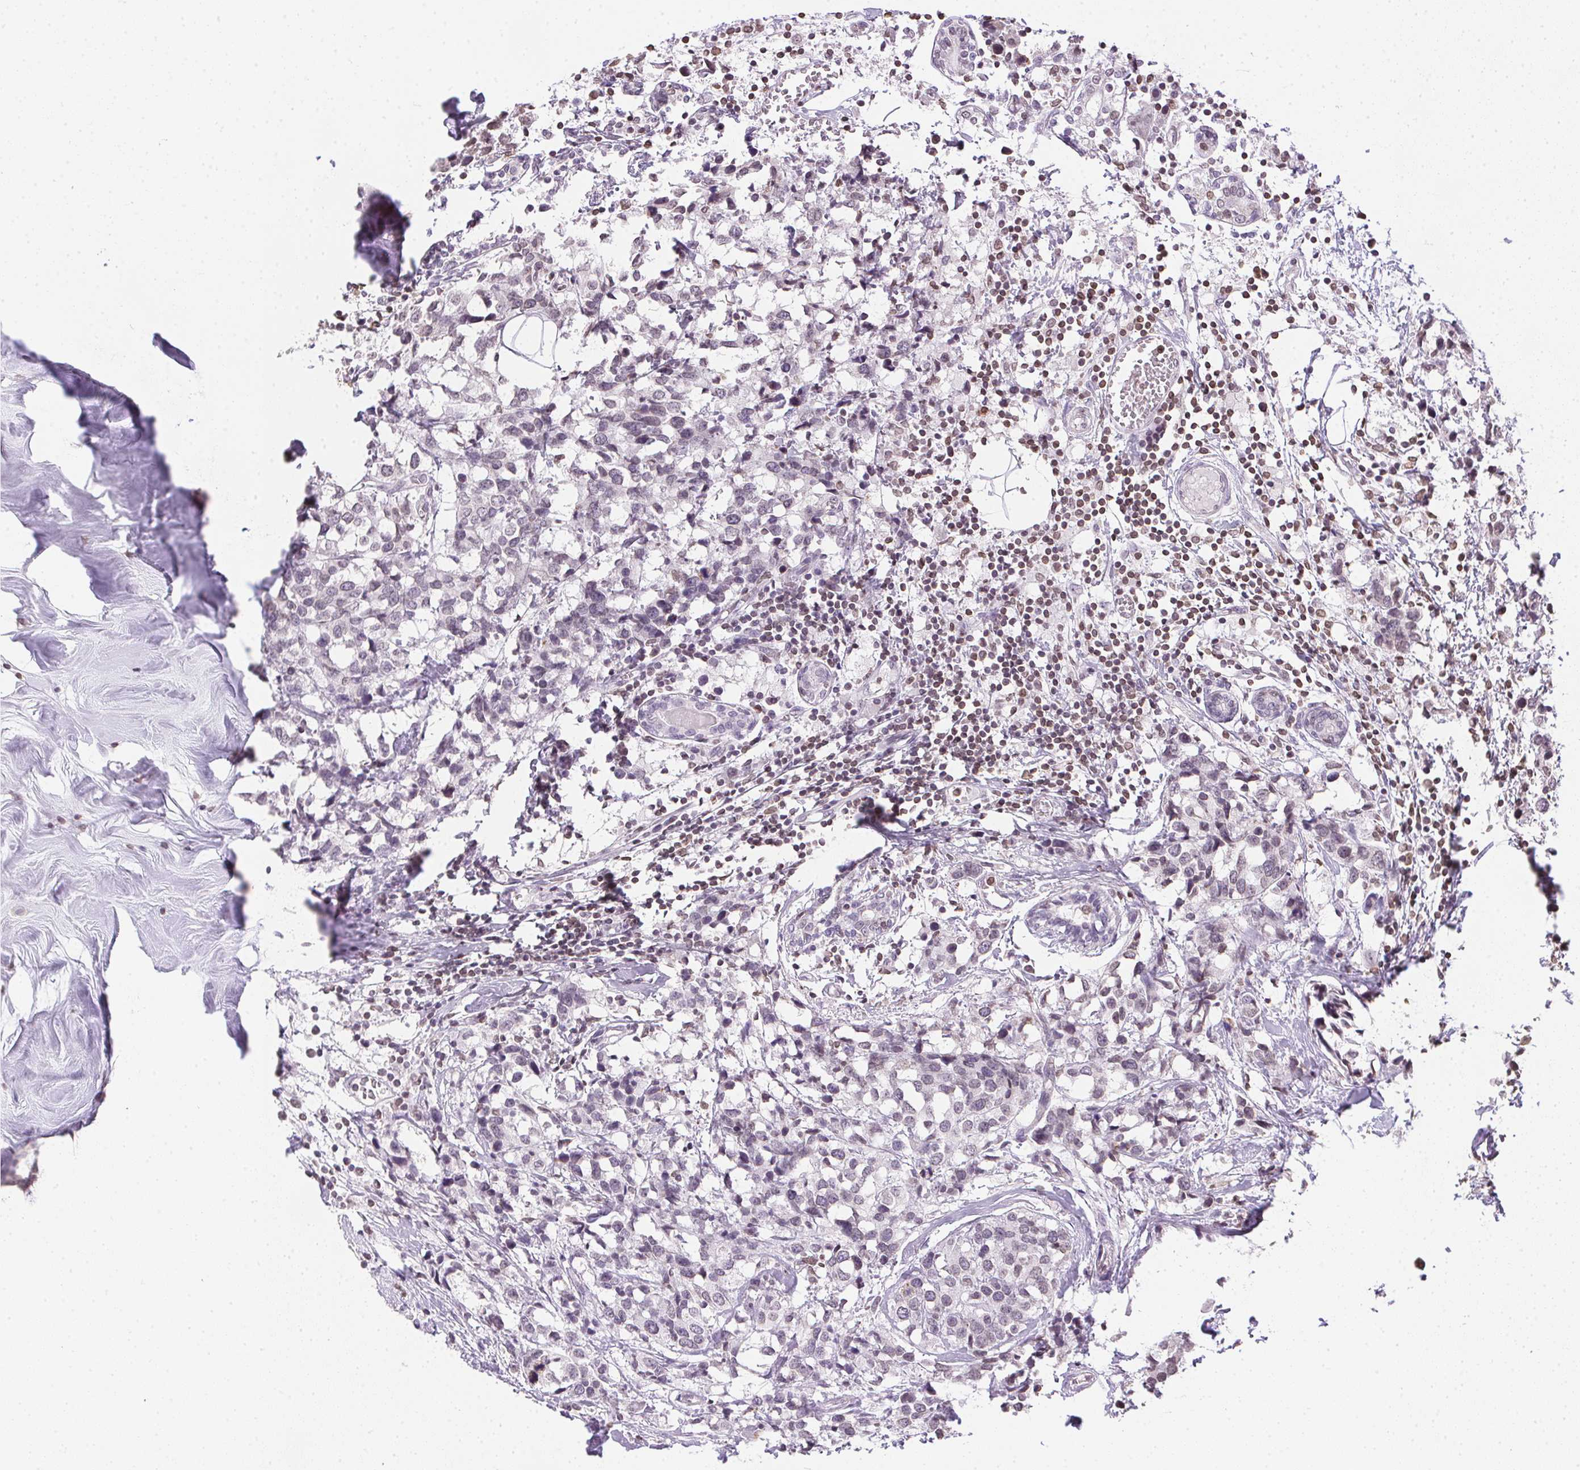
{"staining": {"intensity": "weak", "quantity": "<25%", "location": "nuclear"}, "tissue": "breast cancer", "cell_type": "Tumor cells", "image_type": "cancer", "snomed": [{"axis": "morphology", "description": "Lobular carcinoma"}, {"axis": "topography", "description": "Breast"}], "caption": "Immunohistochemistry histopathology image of neoplastic tissue: breast cancer stained with DAB shows no significant protein staining in tumor cells. The staining is performed using DAB (3,3'-diaminobenzidine) brown chromogen with nuclei counter-stained in using hematoxylin.", "gene": "PRL", "patient": {"sex": "female", "age": 59}}